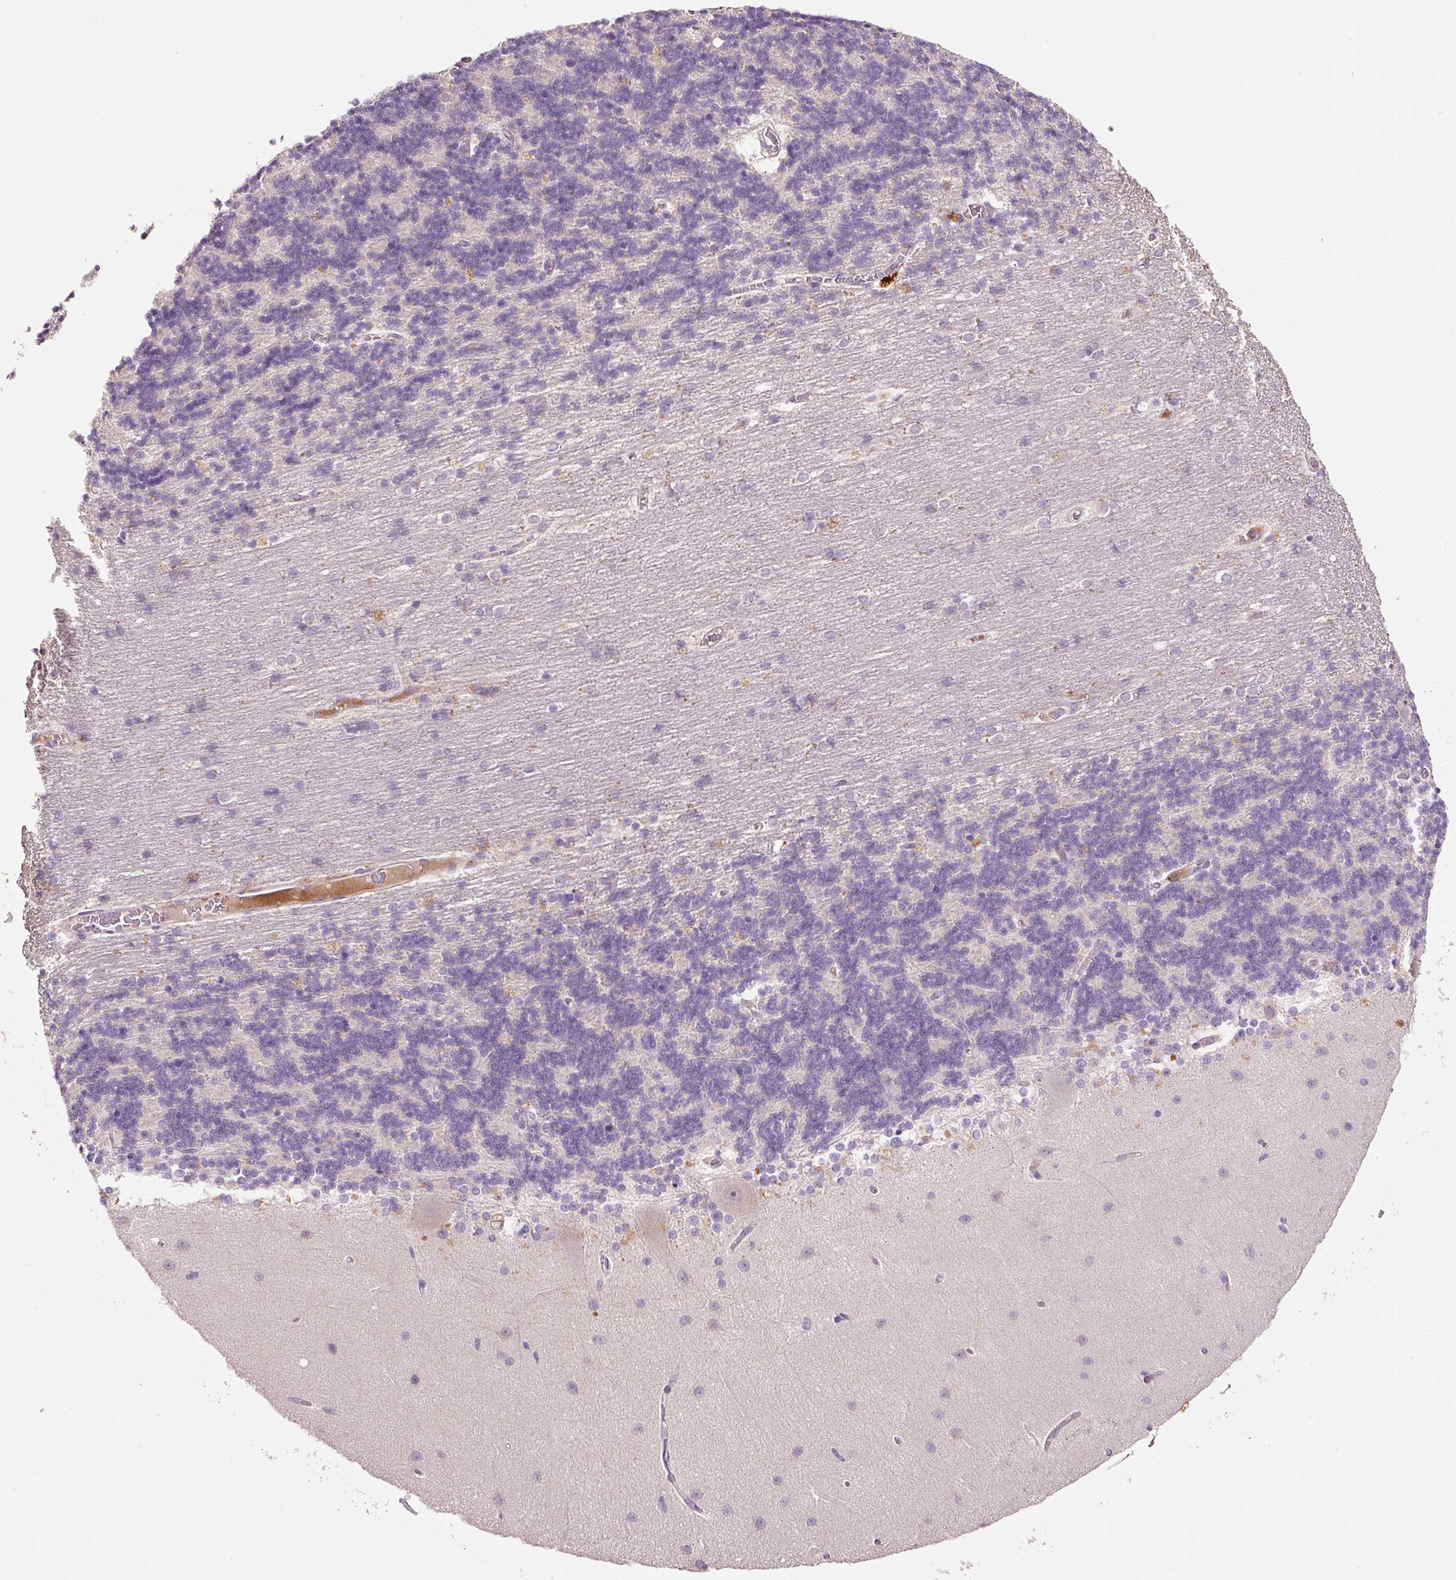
{"staining": {"intensity": "negative", "quantity": "none", "location": "none"}, "tissue": "cerebellum", "cell_type": "Cells in granular layer", "image_type": "normal", "snomed": [{"axis": "morphology", "description": "Normal tissue, NOS"}, {"axis": "topography", "description": "Cerebellum"}], "caption": "Immunohistochemical staining of benign human cerebellum exhibits no significant staining in cells in granular layer. (DAB immunohistochemistry, high magnification).", "gene": "TENT5C", "patient": {"sex": "female", "age": 54}}